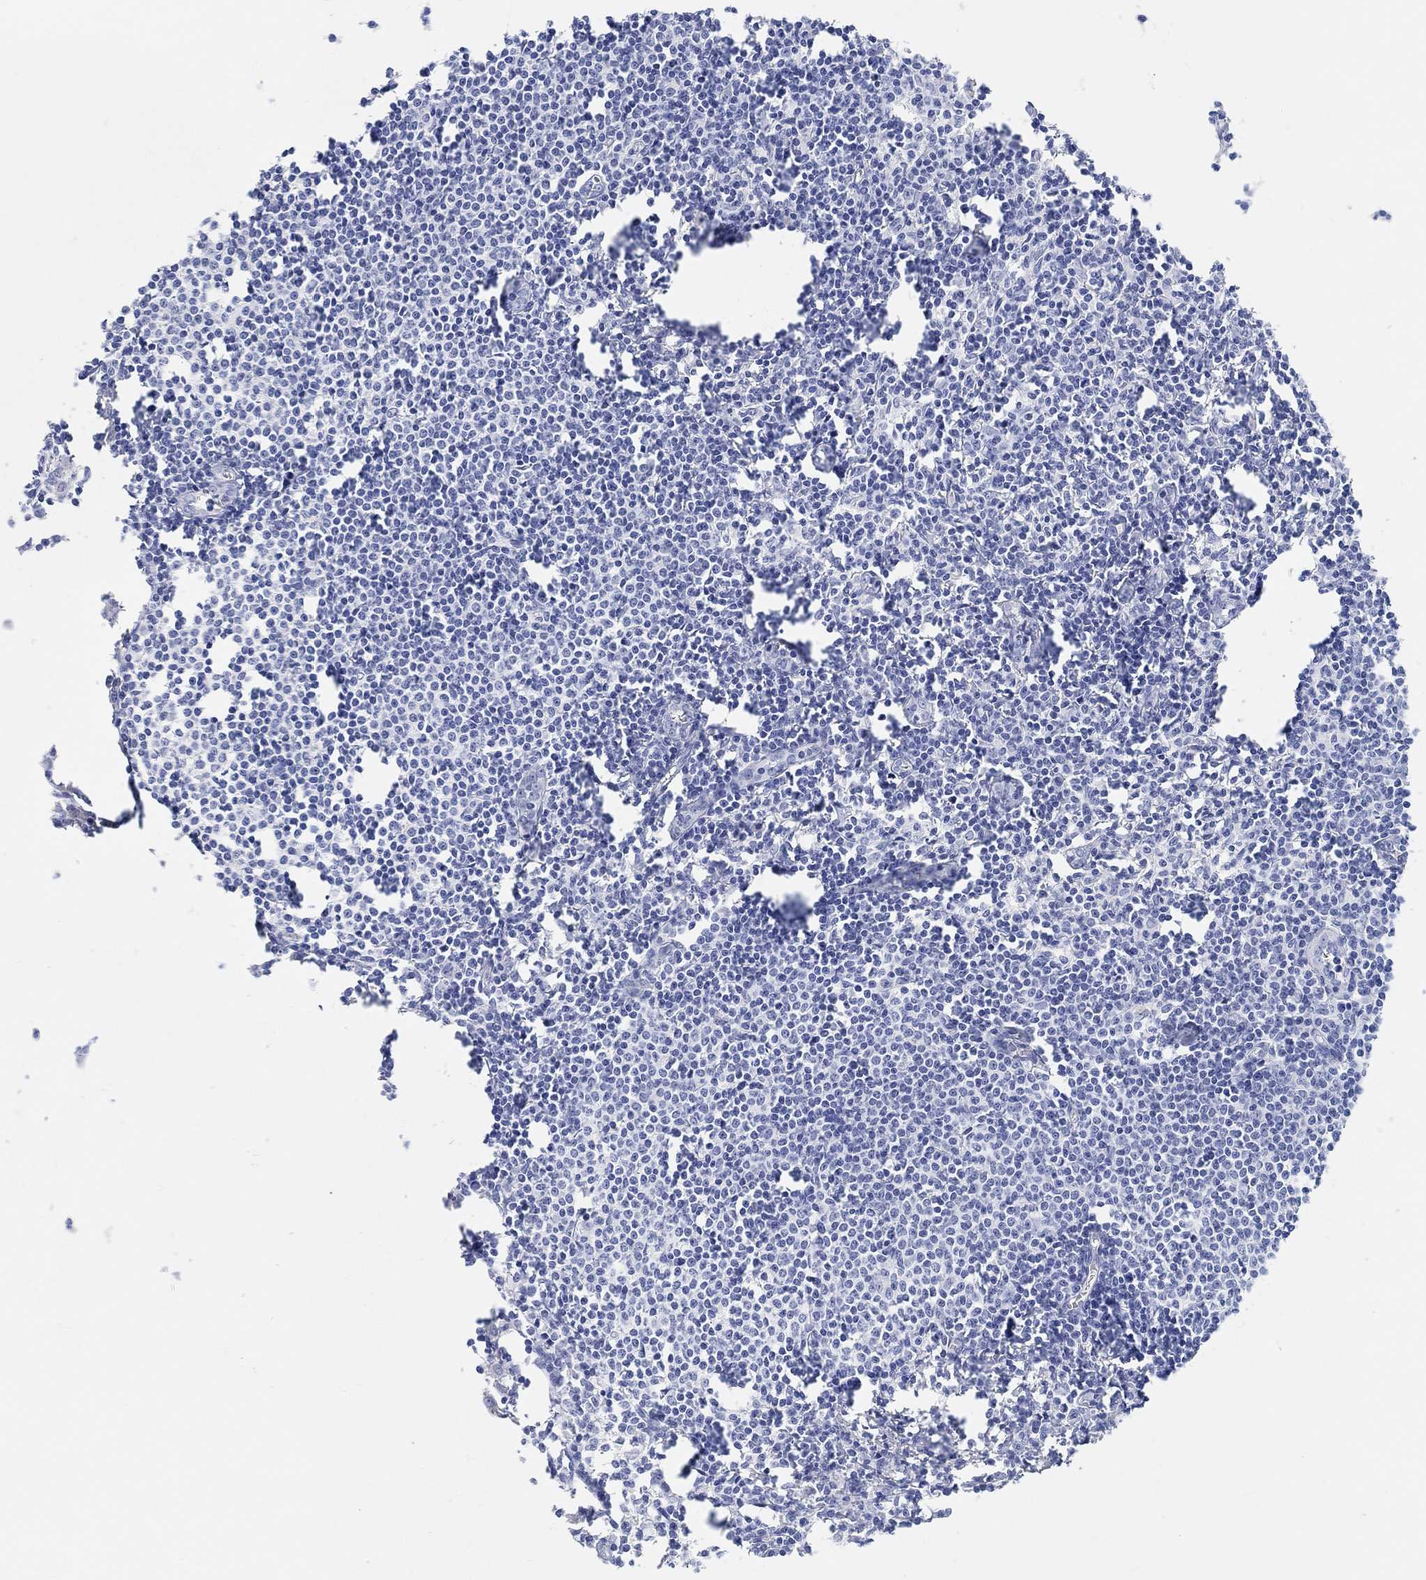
{"staining": {"intensity": "negative", "quantity": "none", "location": "none"}, "tissue": "lymph node", "cell_type": "Germinal center cells", "image_type": "normal", "snomed": [{"axis": "morphology", "description": "Normal tissue, NOS"}, {"axis": "topography", "description": "Lymph node"}], "caption": "Germinal center cells show no significant protein staining in normal lymph node. (DAB (3,3'-diaminobenzidine) IHC visualized using brightfield microscopy, high magnification).", "gene": "ANKRD33", "patient": {"sex": "male", "age": 59}}